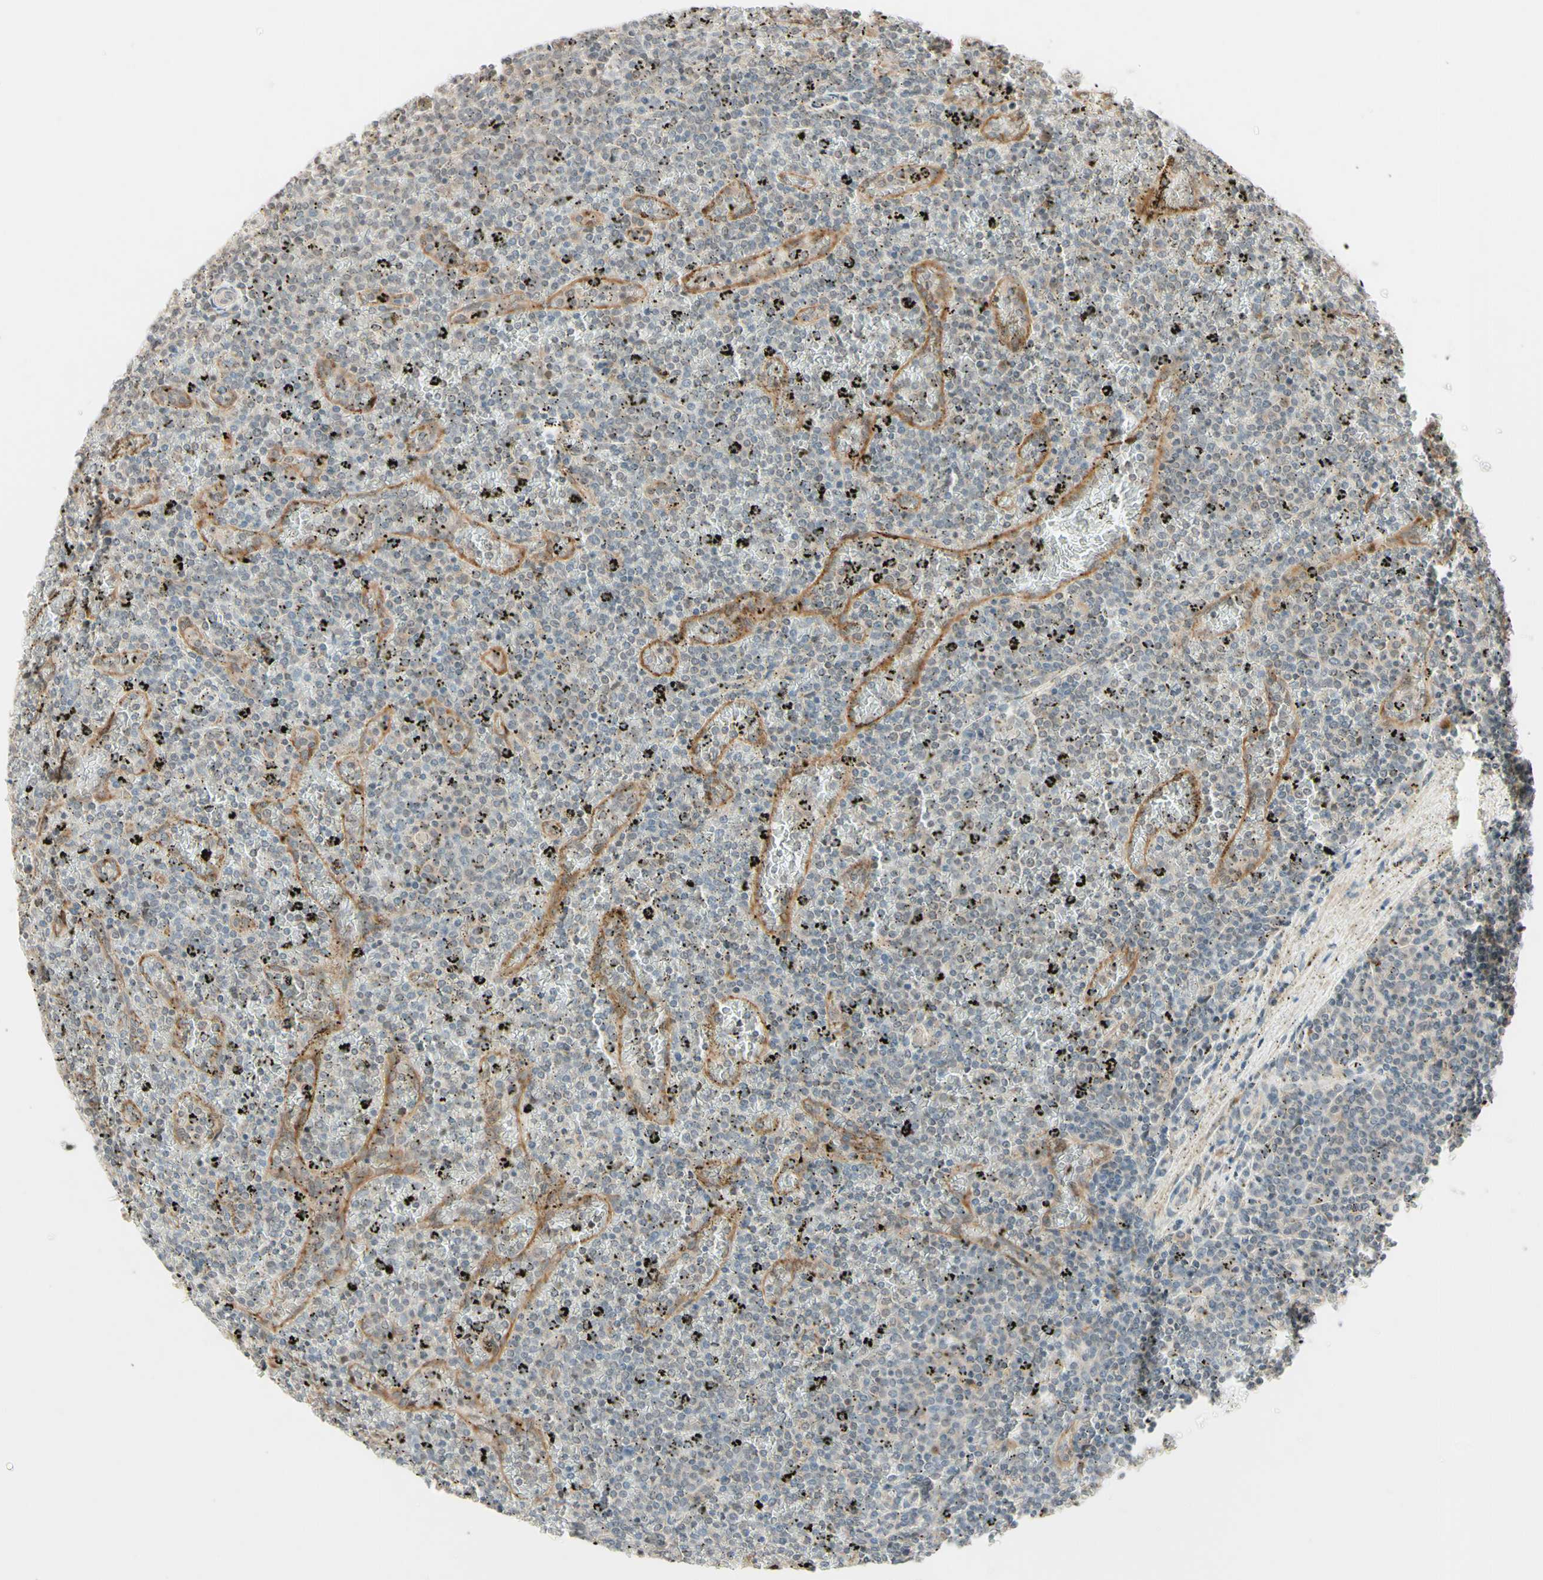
{"staining": {"intensity": "negative", "quantity": "none", "location": "none"}, "tissue": "lymphoma", "cell_type": "Tumor cells", "image_type": "cancer", "snomed": [{"axis": "morphology", "description": "Malignant lymphoma, non-Hodgkin's type, Low grade"}, {"axis": "topography", "description": "Spleen"}], "caption": "Human malignant lymphoma, non-Hodgkin's type (low-grade) stained for a protein using immunohistochemistry (IHC) reveals no expression in tumor cells.", "gene": "ZW10", "patient": {"sex": "female", "age": 77}}